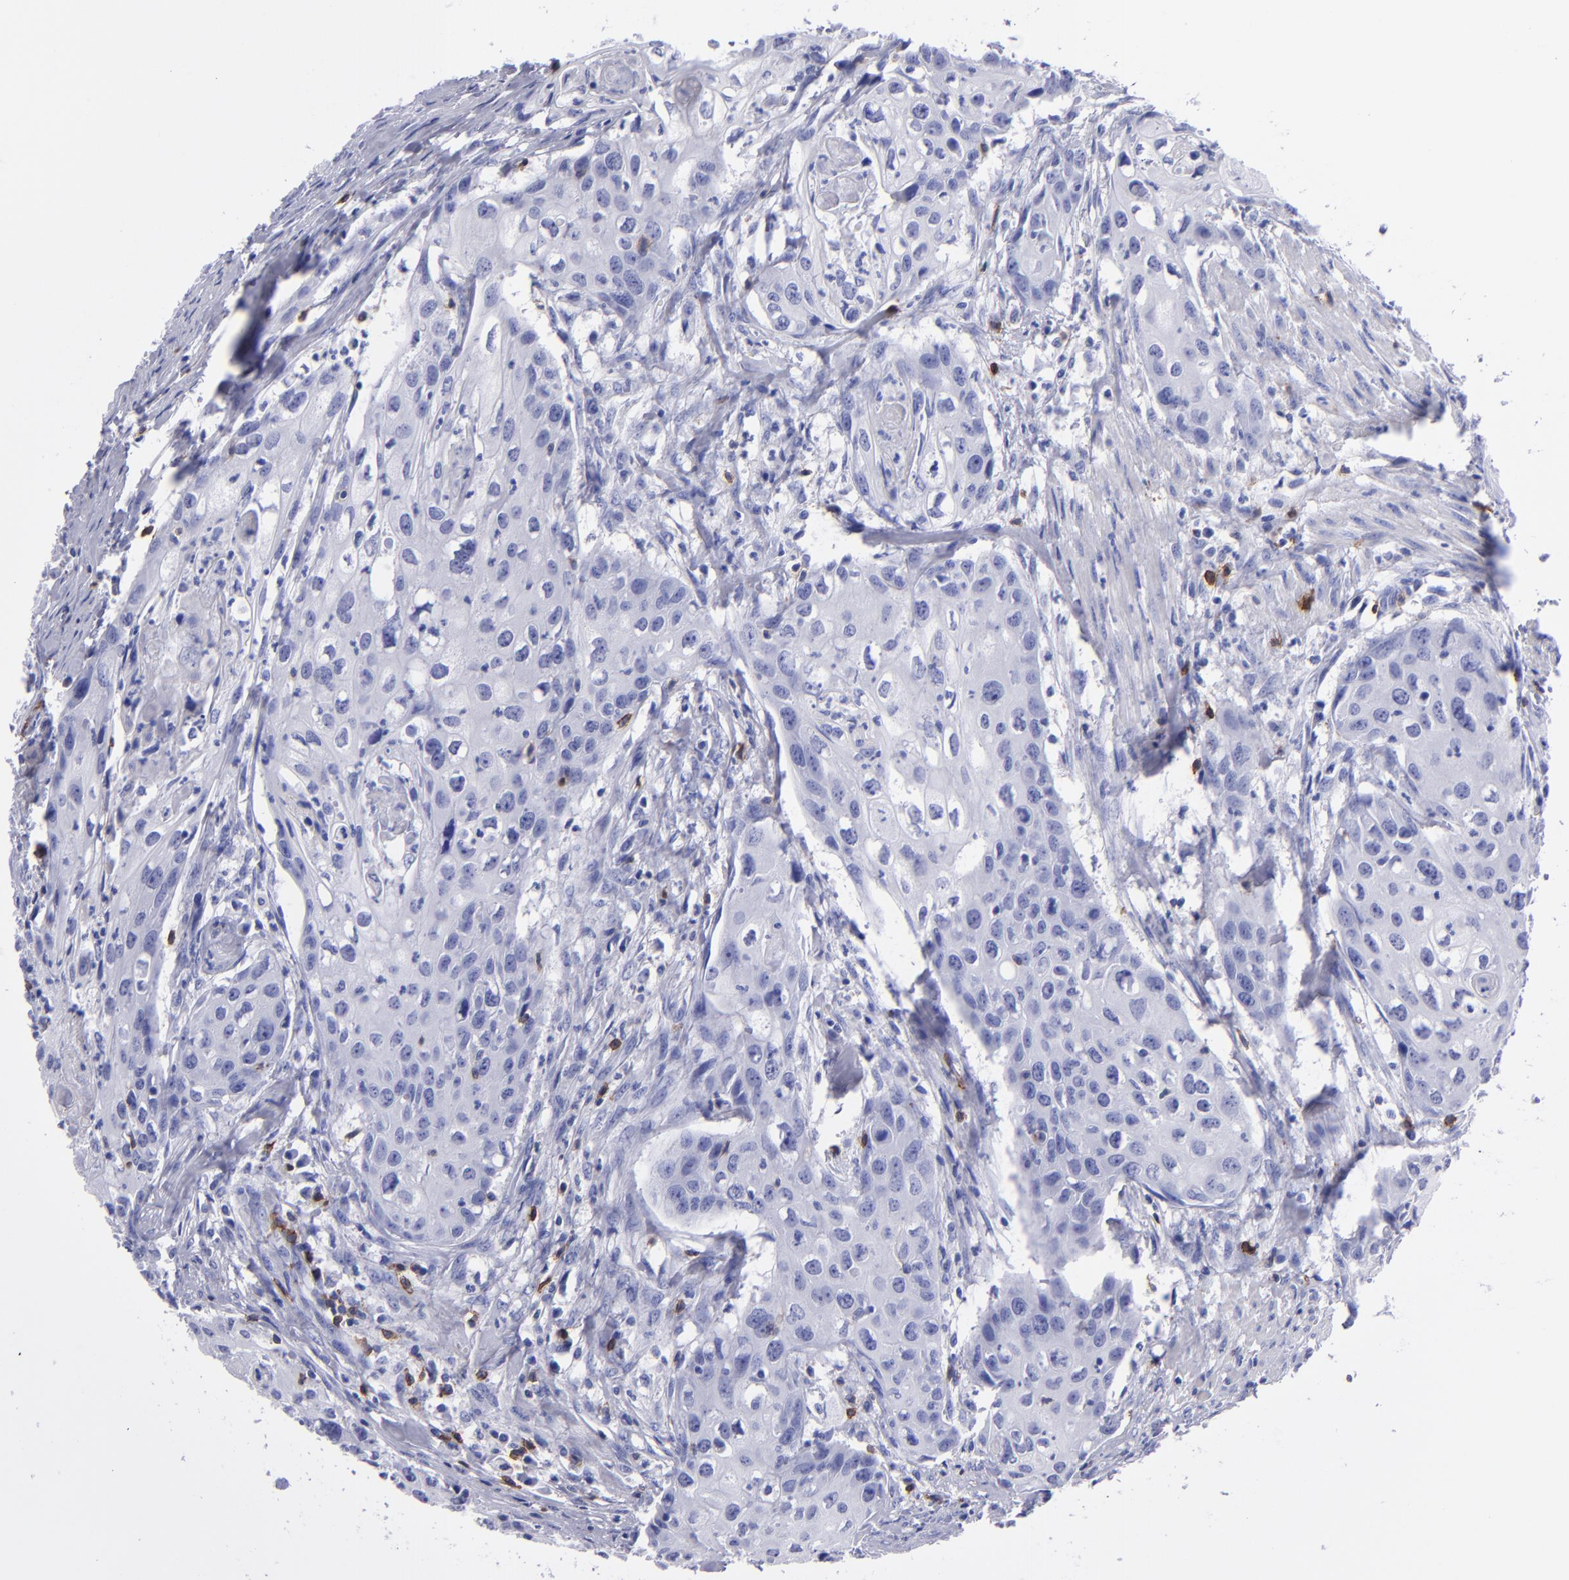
{"staining": {"intensity": "negative", "quantity": "none", "location": "none"}, "tissue": "urothelial cancer", "cell_type": "Tumor cells", "image_type": "cancer", "snomed": [{"axis": "morphology", "description": "Urothelial carcinoma, High grade"}, {"axis": "topography", "description": "Urinary bladder"}], "caption": "Immunohistochemistry (IHC) of human urothelial cancer reveals no staining in tumor cells.", "gene": "CD6", "patient": {"sex": "male", "age": 54}}